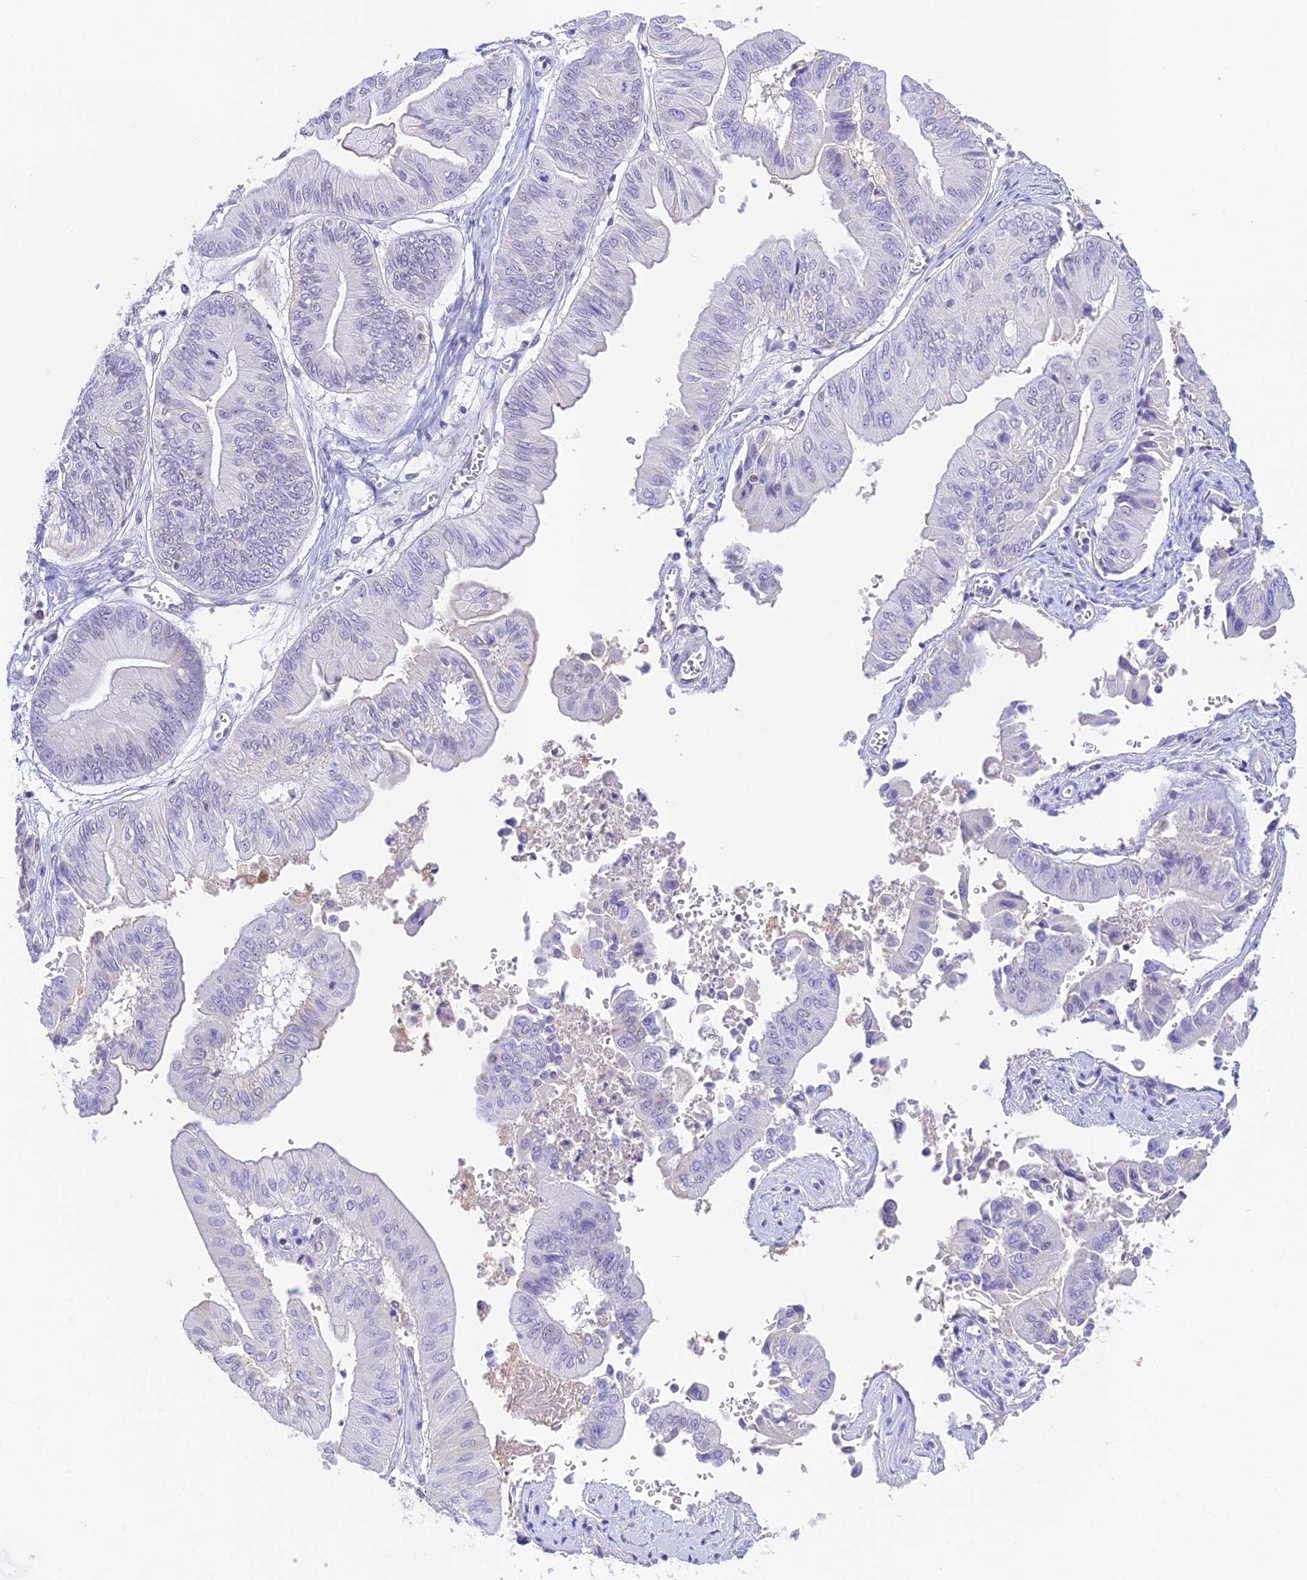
{"staining": {"intensity": "negative", "quantity": "none", "location": "none"}, "tissue": "ovarian cancer", "cell_type": "Tumor cells", "image_type": "cancer", "snomed": [{"axis": "morphology", "description": "Cystadenocarcinoma, mucinous, NOS"}, {"axis": "topography", "description": "Ovary"}], "caption": "A photomicrograph of mucinous cystadenocarcinoma (ovarian) stained for a protein shows no brown staining in tumor cells. The staining was performed using DAB to visualize the protein expression in brown, while the nuclei were stained in blue with hematoxylin (Magnification: 20x).", "gene": "THAP11", "patient": {"sex": "female", "age": 61}}